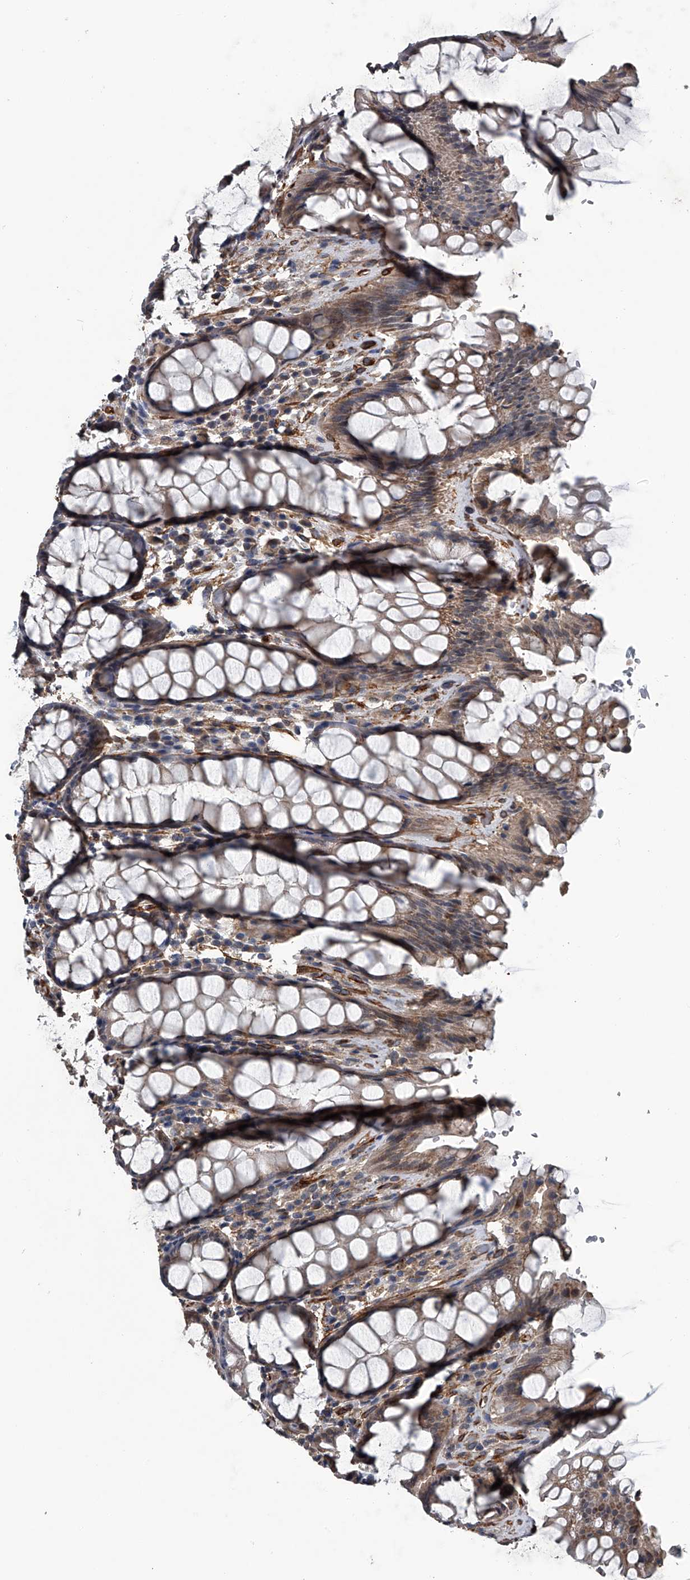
{"staining": {"intensity": "weak", "quantity": "25%-75%", "location": "cytoplasmic/membranous"}, "tissue": "rectum", "cell_type": "Glandular cells", "image_type": "normal", "snomed": [{"axis": "morphology", "description": "Normal tissue, NOS"}, {"axis": "topography", "description": "Rectum"}], "caption": "This is a histology image of immunohistochemistry (IHC) staining of normal rectum, which shows weak positivity in the cytoplasmic/membranous of glandular cells.", "gene": "LDLRAD2", "patient": {"sex": "male", "age": 64}}